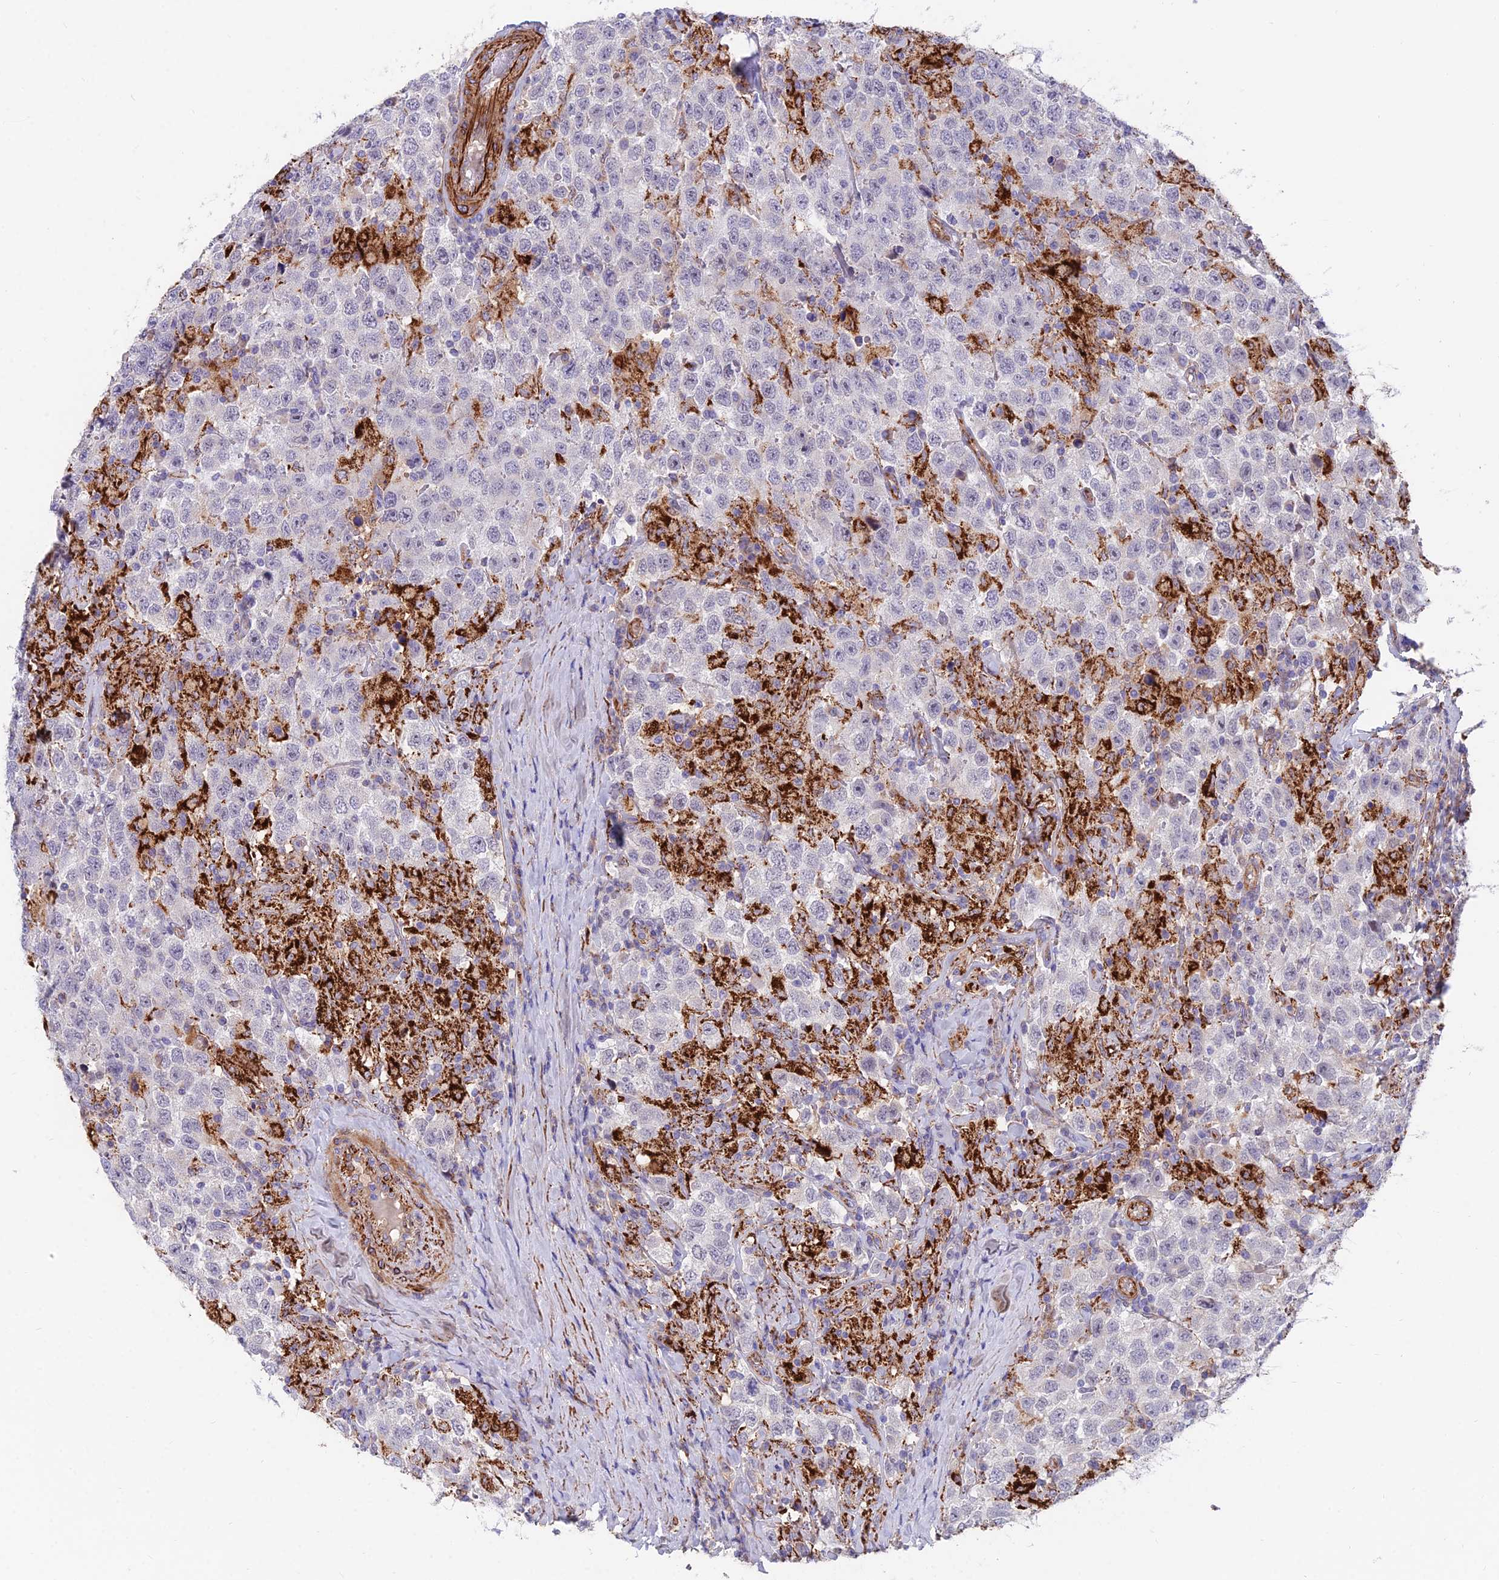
{"staining": {"intensity": "negative", "quantity": "none", "location": "none"}, "tissue": "testis cancer", "cell_type": "Tumor cells", "image_type": "cancer", "snomed": [{"axis": "morphology", "description": "Seminoma, NOS"}, {"axis": "topography", "description": "Testis"}], "caption": "An immunohistochemistry (IHC) photomicrograph of testis seminoma is shown. There is no staining in tumor cells of testis seminoma.", "gene": "TIGD6", "patient": {"sex": "male", "age": 41}}